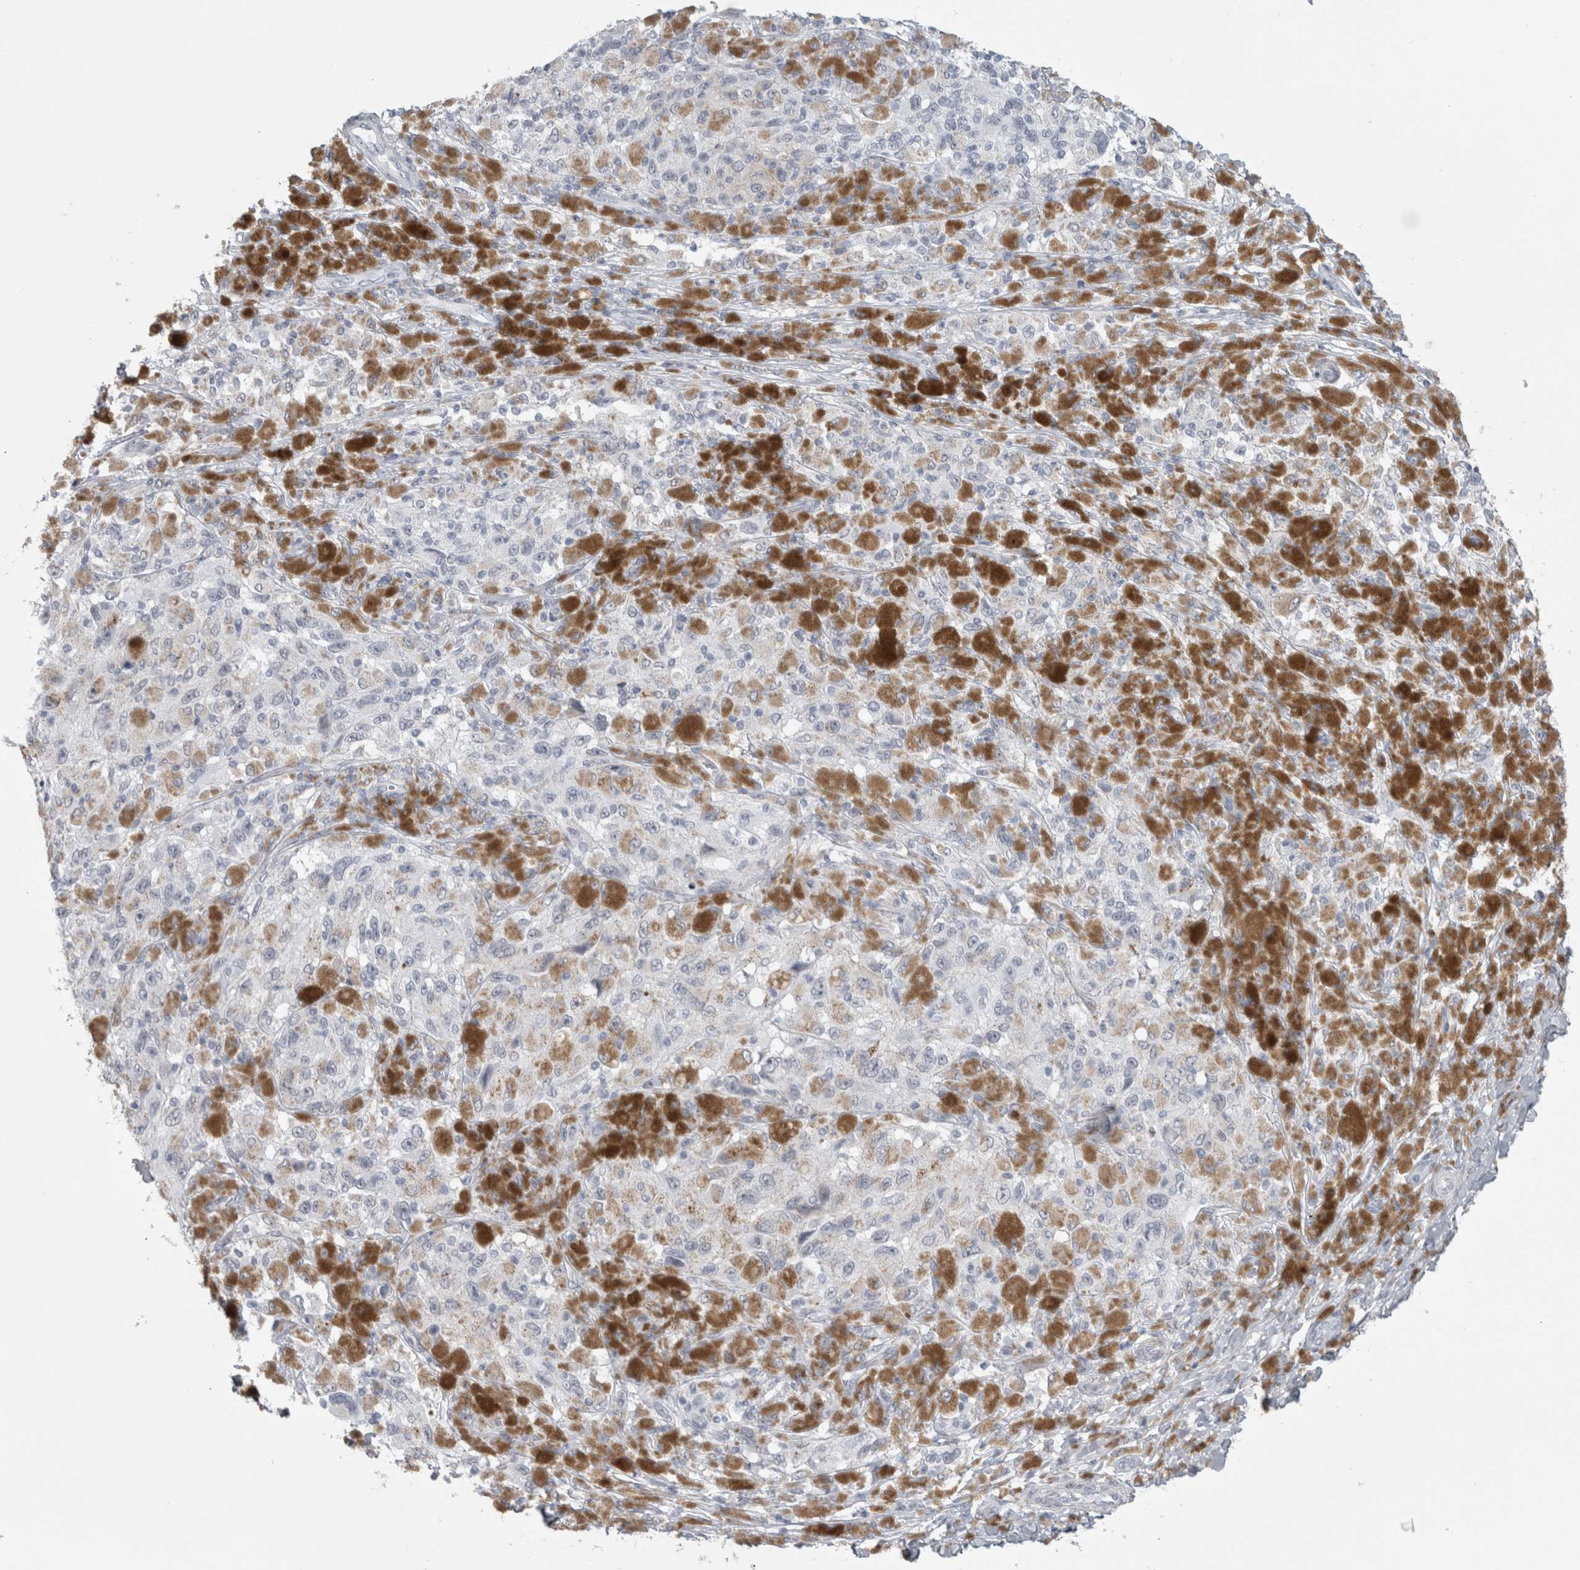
{"staining": {"intensity": "negative", "quantity": "none", "location": "none"}, "tissue": "melanoma", "cell_type": "Tumor cells", "image_type": "cancer", "snomed": [{"axis": "morphology", "description": "Malignant melanoma, NOS"}, {"axis": "topography", "description": "Skin"}], "caption": "The micrograph exhibits no significant staining in tumor cells of melanoma.", "gene": "PLIN1", "patient": {"sex": "female", "age": 73}}